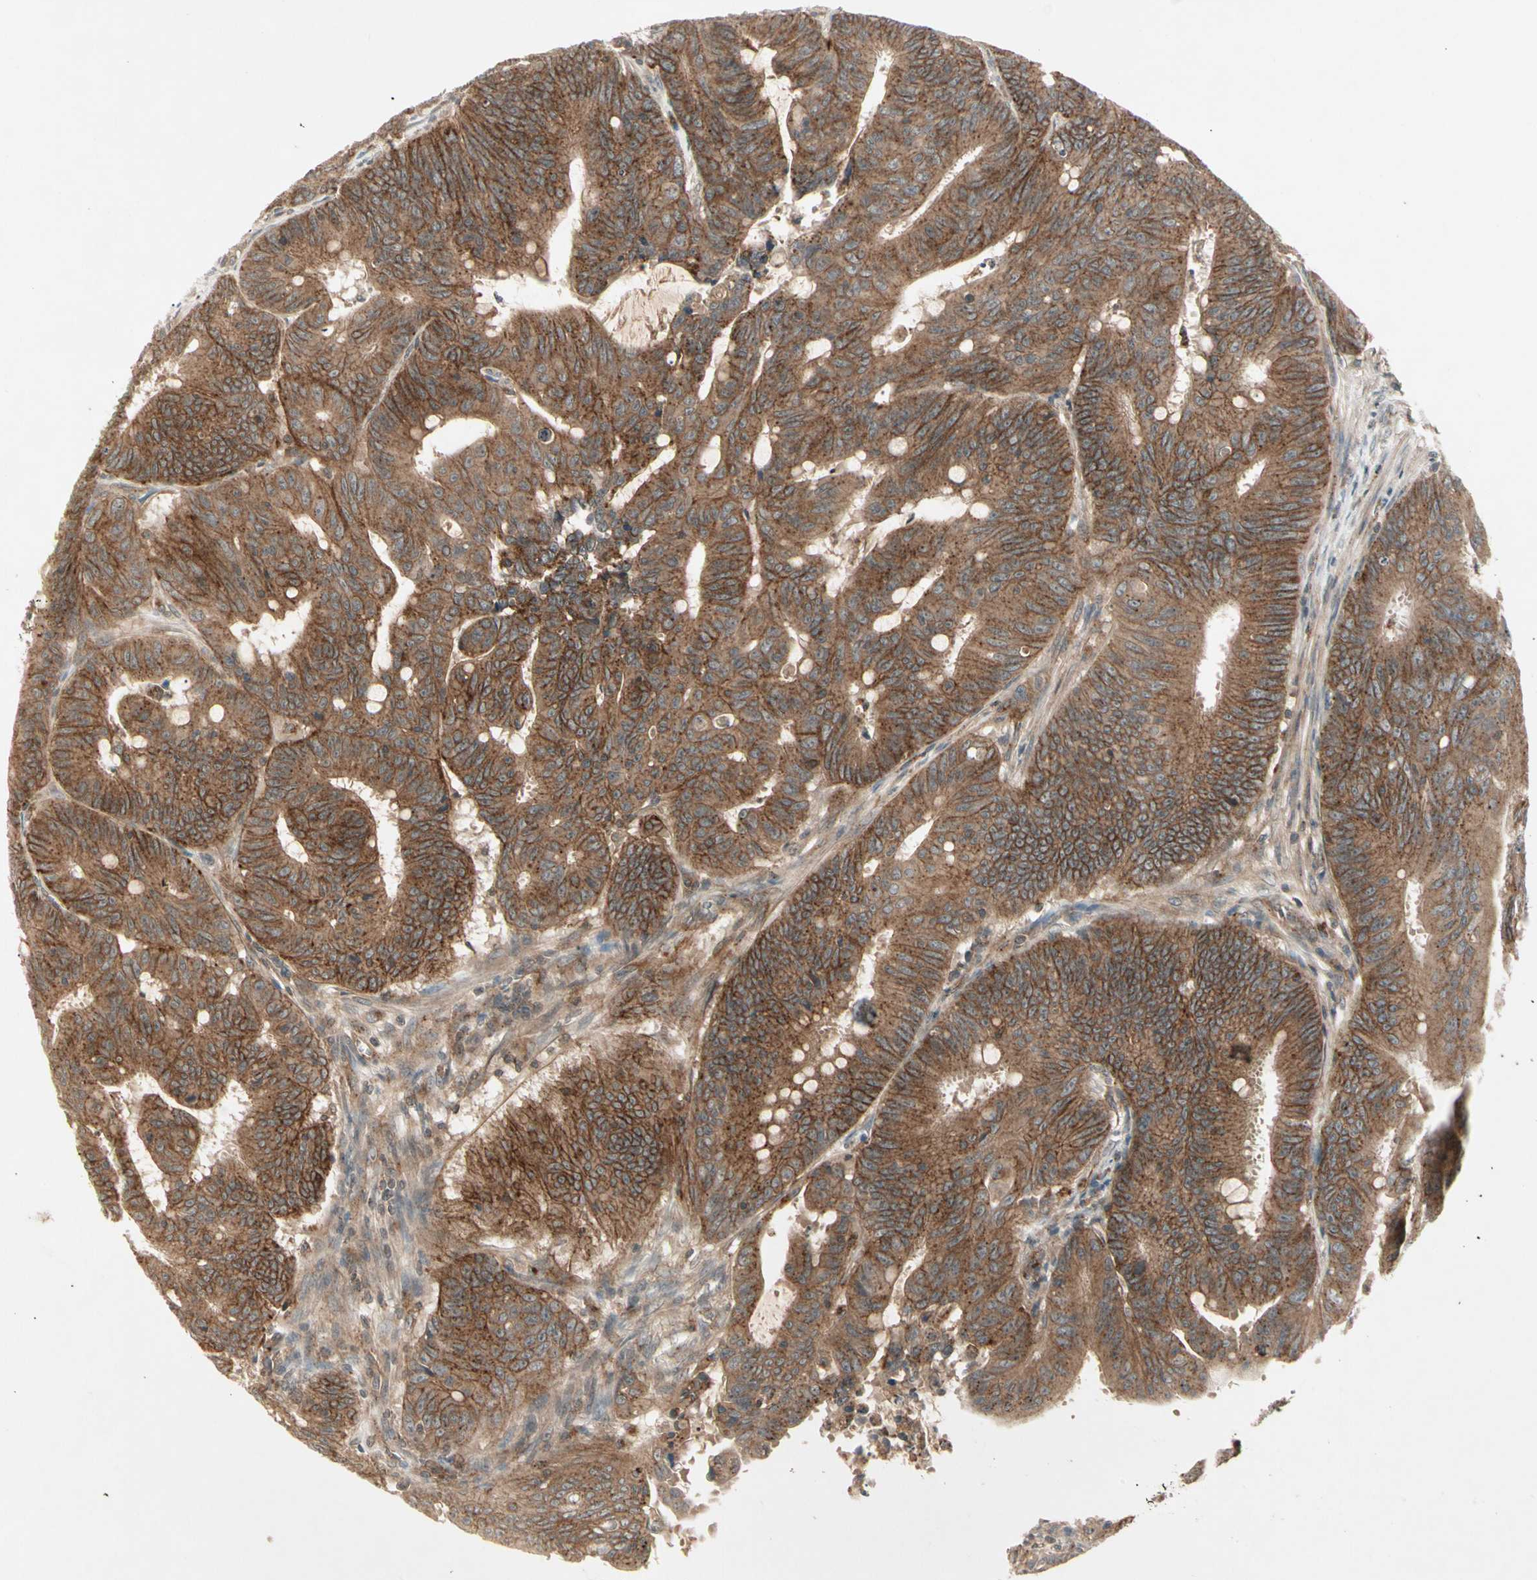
{"staining": {"intensity": "strong", "quantity": ">75%", "location": "cytoplasmic/membranous"}, "tissue": "colorectal cancer", "cell_type": "Tumor cells", "image_type": "cancer", "snomed": [{"axis": "morphology", "description": "Adenocarcinoma, NOS"}, {"axis": "topography", "description": "Colon"}], "caption": "Colorectal cancer (adenocarcinoma) stained with immunohistochemistry (IHC) reveals strong cytoplasmic/membranous expression in about >75% of tumor cells. Immunohistochemistry (ihc) stains the protein in brown and the nuclei are stained blue.", "gene": "FLOT1", "patient": {"sex": "male", "age": 45}}